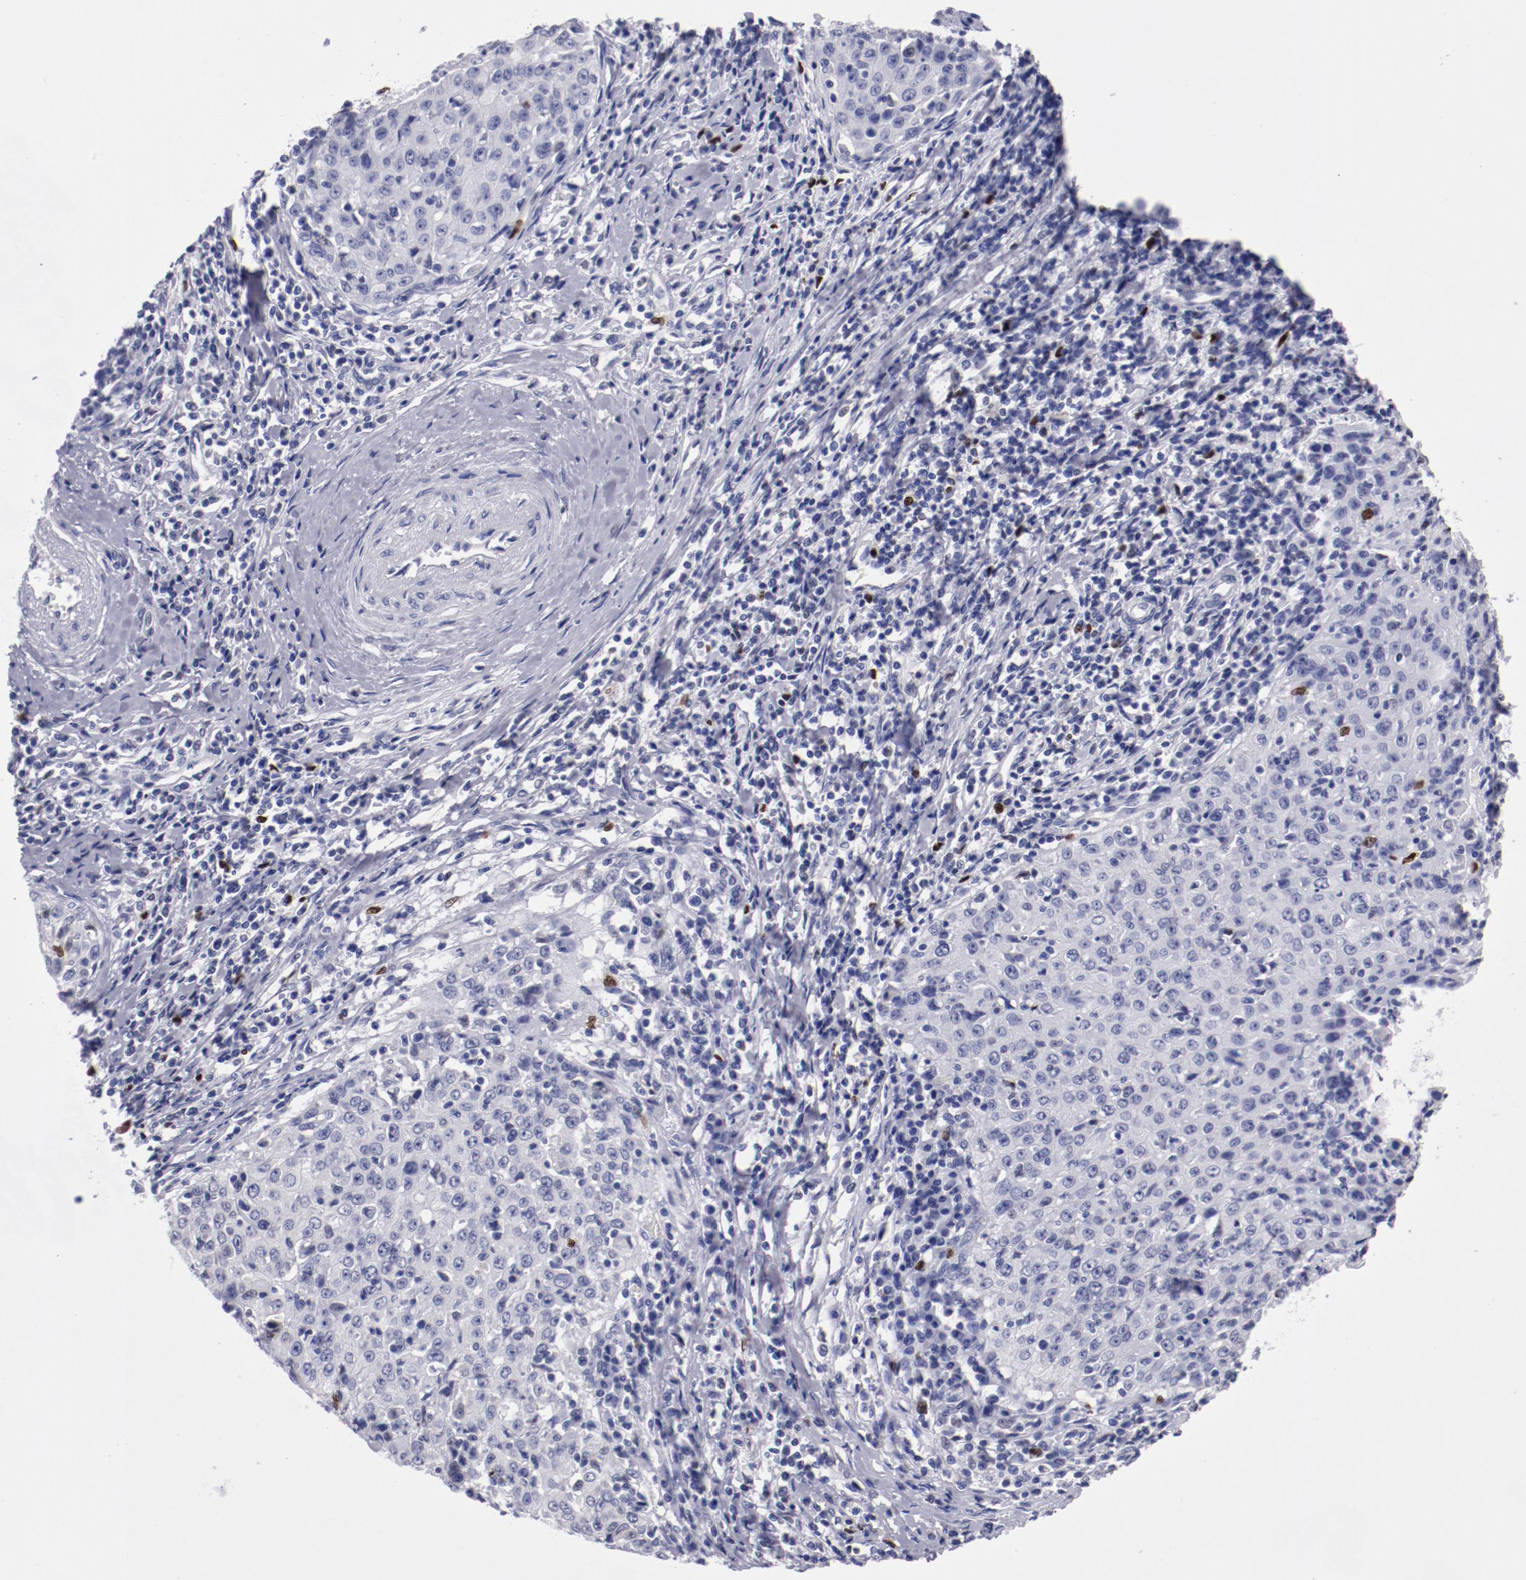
{"staining": {"intensity": "negative", "quantity": "none", "location": "none"}, "tissue": "cervical cancer", "cell_type": "Tumor cells", "image_type": "cancer", "snomed": [{"axis": "morphology", "description": "Squamous cell carcinoma, NOS"}, {"axis": "topography", "description": "Cervix"}], "caption": "This photomicrograph is of squamous cell carcinoma (cervical) stained with immunohistochemistry (IHC) to label a protein in brown with the nuclei are counter-stained blue. There is no positivity in tumor cells.", "gene": "IRF8", "patient": {"sex": "female", "age": 27}}